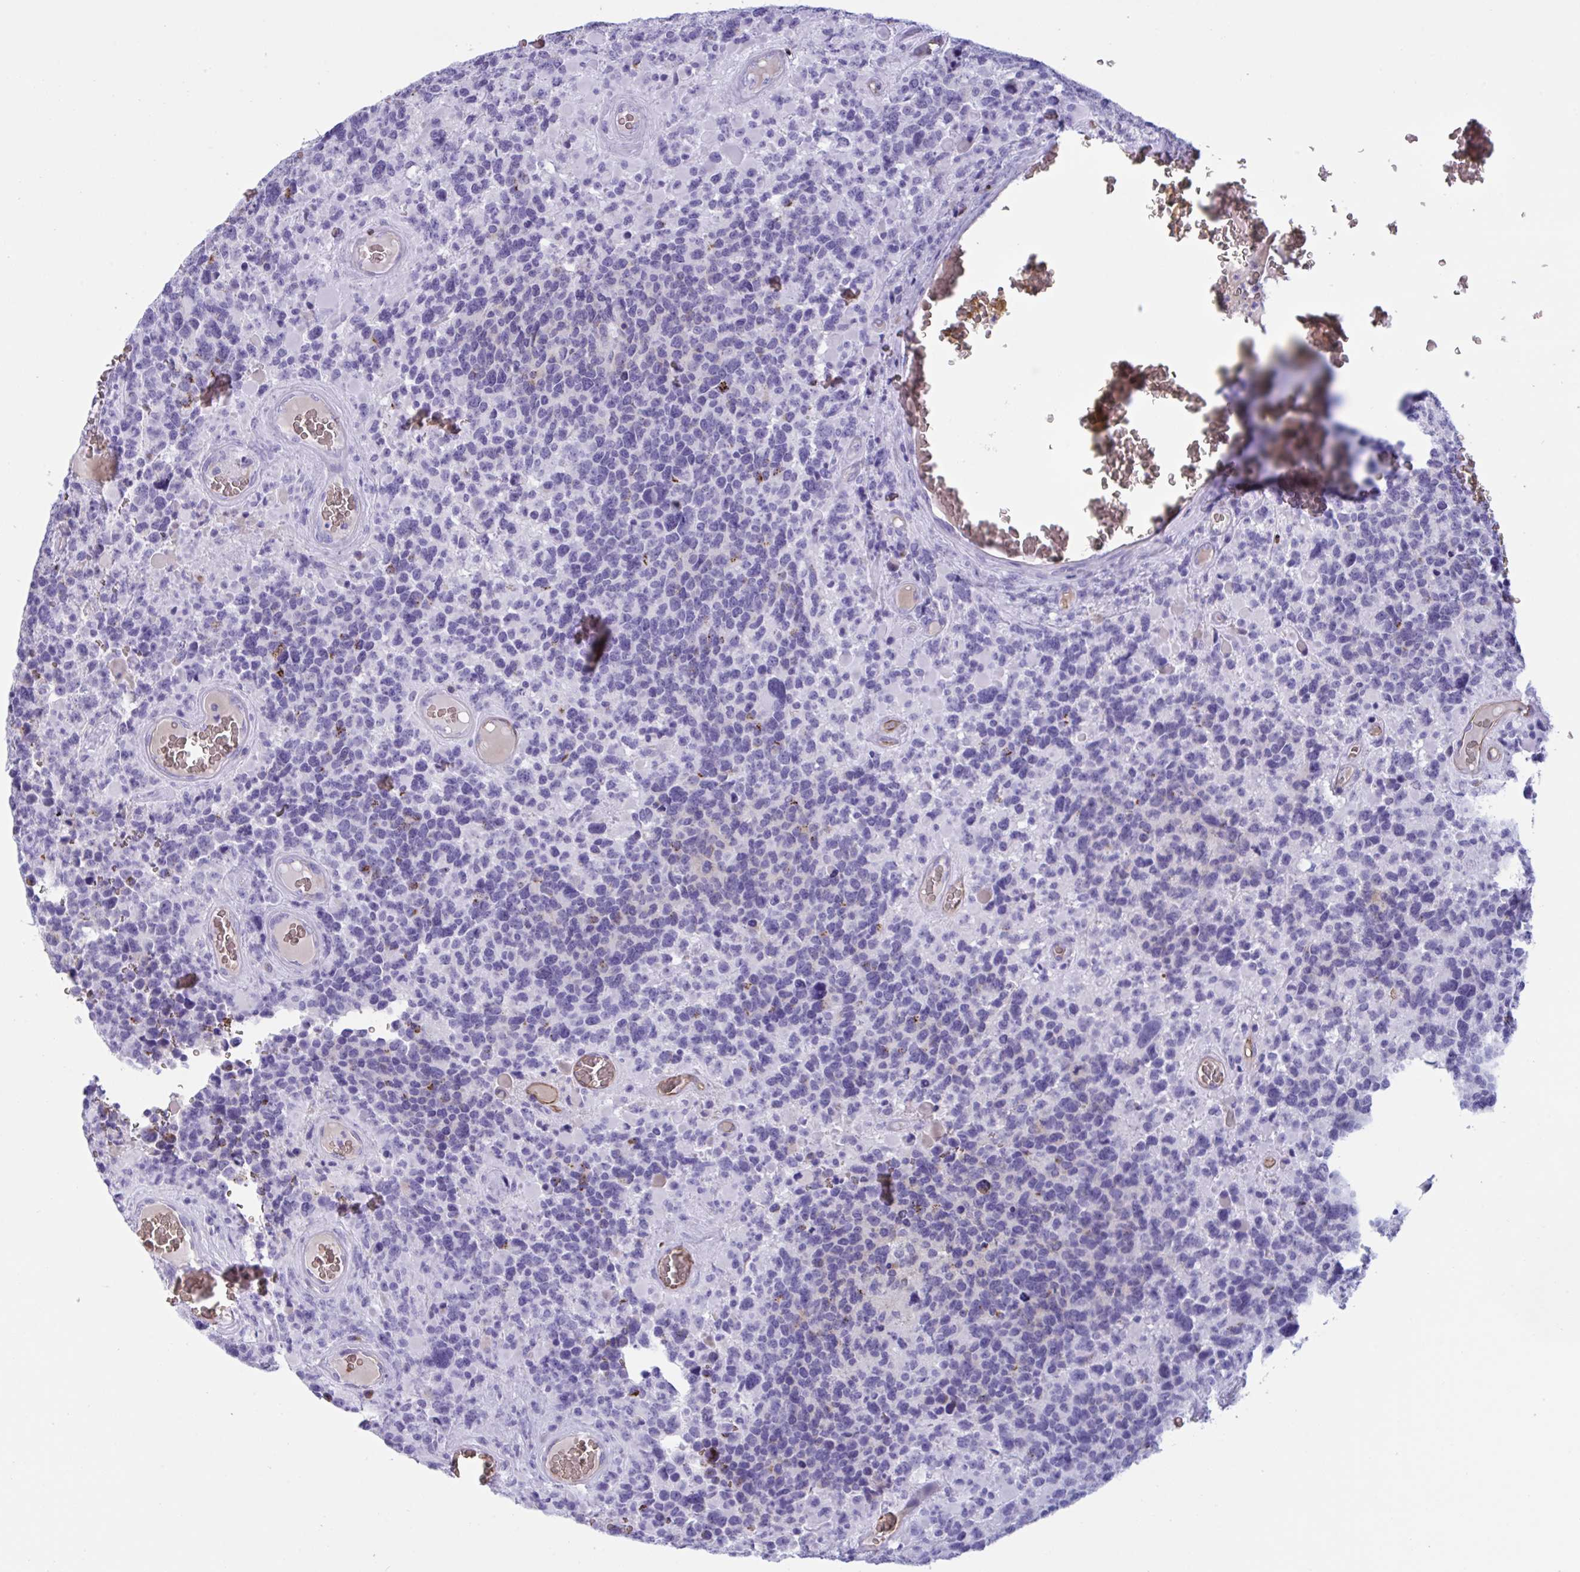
{"staining": {"intensity": "negative", "quantity": "none", "location": "none"}, "tissue": "glioma", "cell_type": "Tumor cells", "image_type": "cancer", "snomed": [{"axis": "morphology", "description": "Glioma, malignant, High grade"}, {"axis": "topography", "description": "Brain"}], "caption": "Glioma stained for a protein using immunohistochemistry (IHC) displays no staining tumor cells.", "gene": "SLC2A1", "patient": {"sex": "female", "age": 40}}